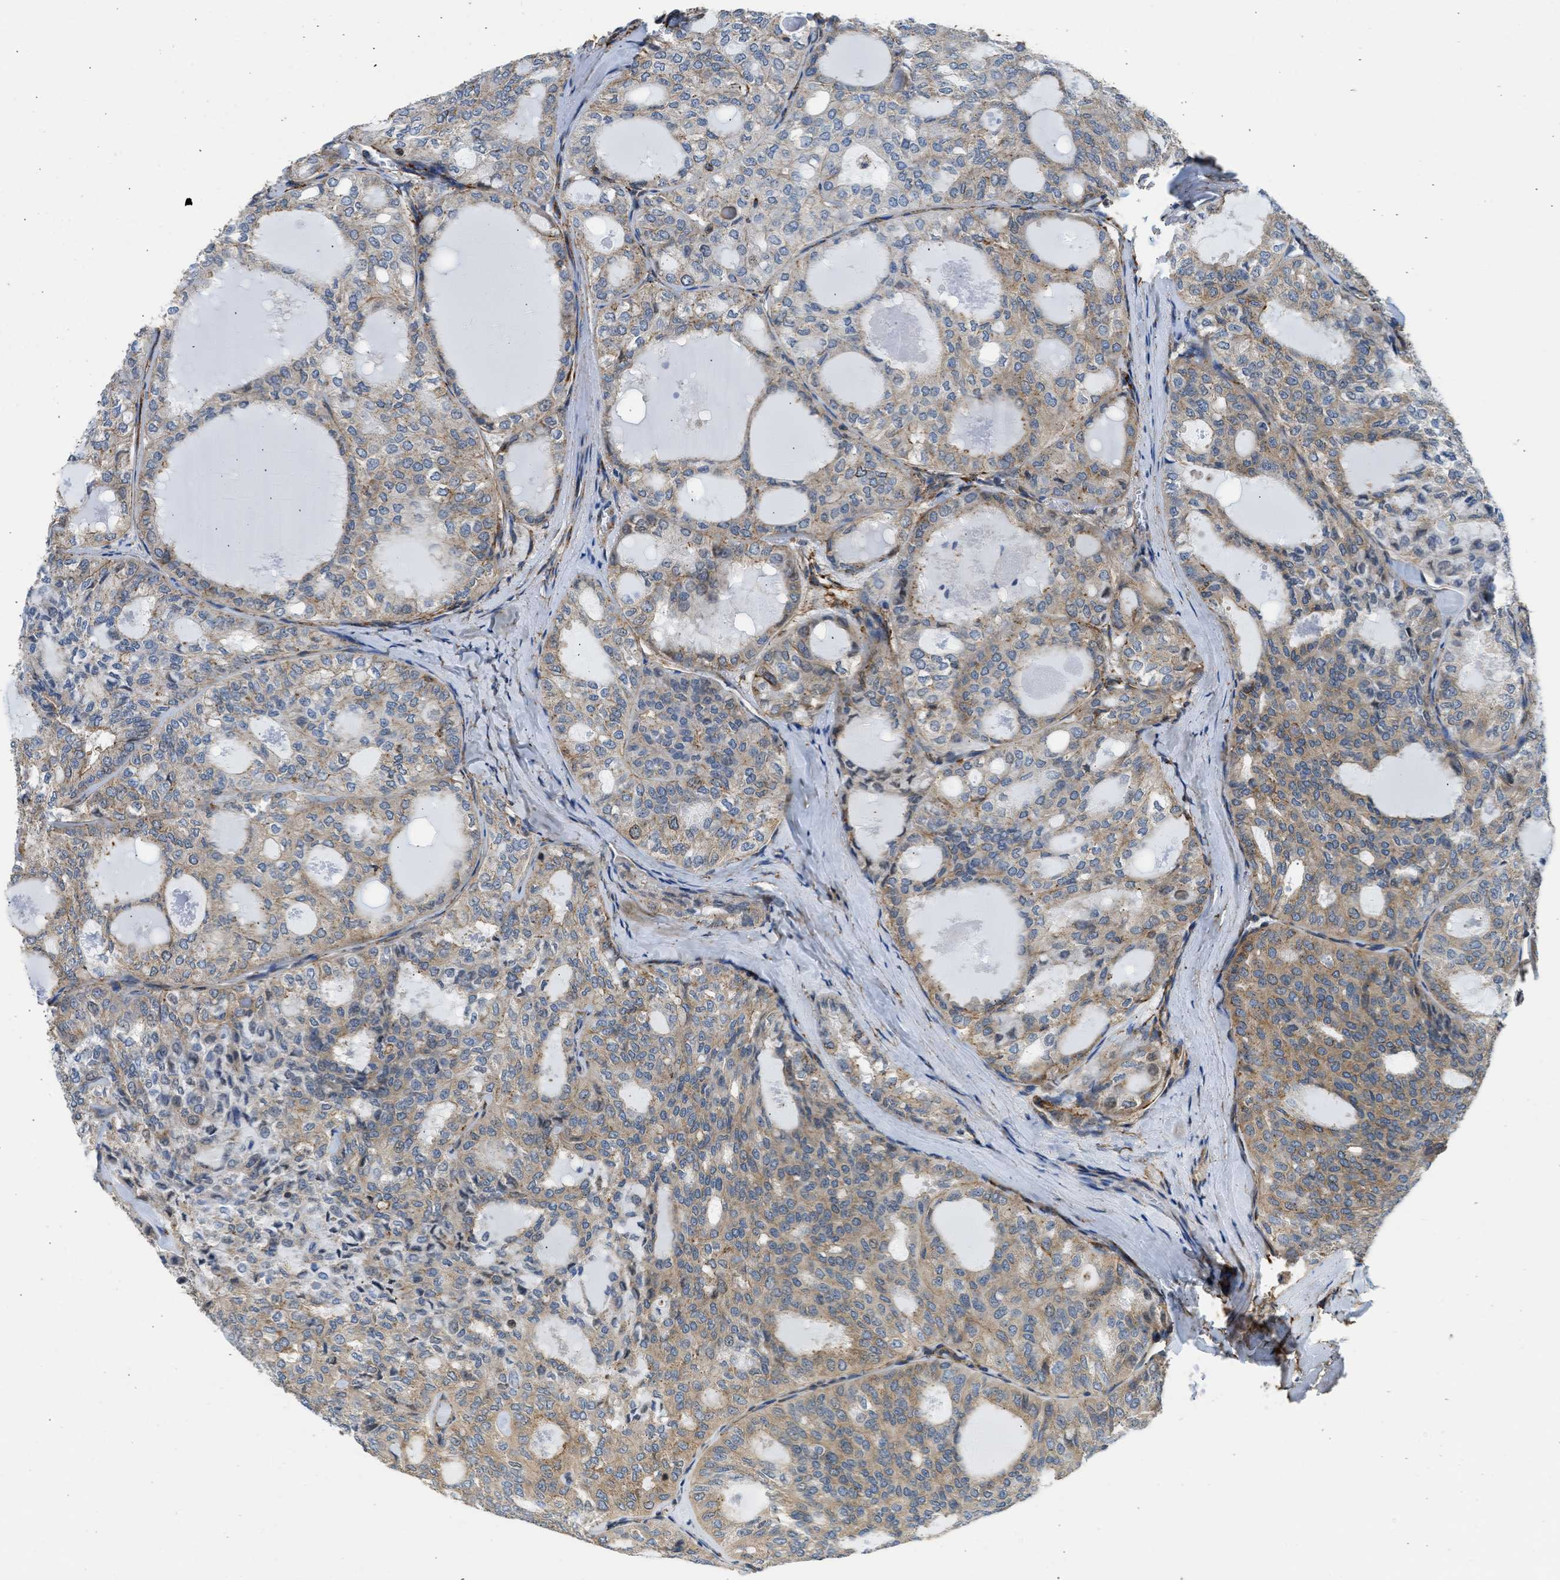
{"staining": {"intensity": "weak", "quantity": "25%-75%", "location": "cytoplasmic/membranous"}, "tissue": "thyroid cancer", "cell_type": "Tumor cells", "image_type": "cancer", "snomed": [{"axis": "morphology", "description": "Follicular adenoma carcinoma, NOS"}, {"axis": "topography", "description": "Thyroid gland"}], "caption": "Tumor cells demonstrate weak cytoplasmic/membranous staining in about 25%-75% of cells in thyroid cancer.", "gene": "SEPTIN2", "patient": {"sex": "male", "age": 75}}